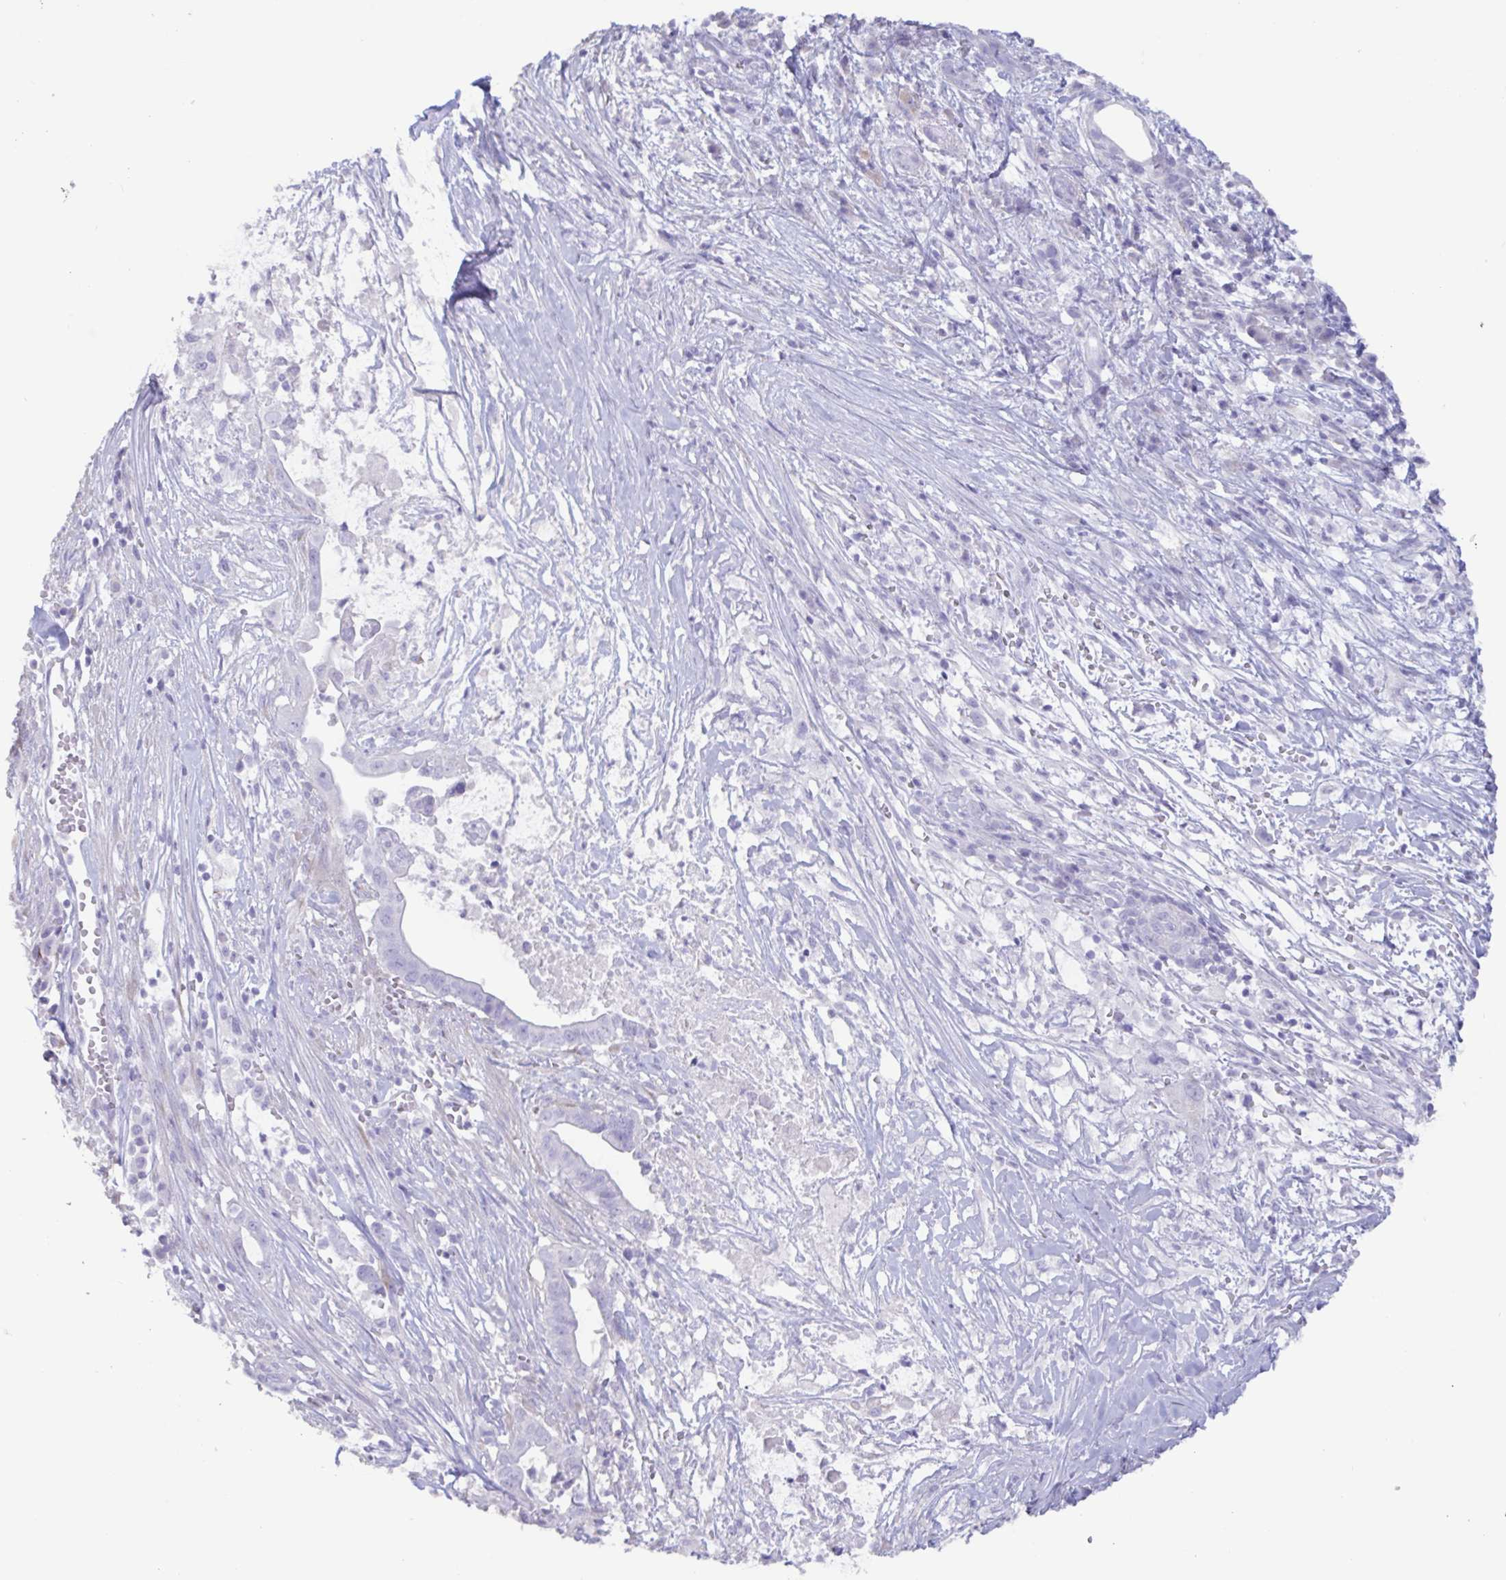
{"staining": {"intensity": "negative", "quantity": "none", "location": "none"}, "tissue": "pancreatic cancer", "cell_type": "Tumor cells", "image_type": "cancer", "snomed": [{"axis": "morphology", "description": "Adenocarcinoma, NOS"}, {"axis": "topography", "description": "Pancreas"}], "caption": "High magnification brightfield microscopy of pancreatic cancer stained with DAB (brown) and counterstained with hematoxylin (blue): tumor cells show no significant expression. The staining was performed using DAB (3,3'-diaminobenzidine) to visualize the protein expression in brown, while the nuclei were stained in blue with hematoxylin (Magnification: 20x).", "gene": "TNNC1", "patient": {"sex": "male", "age": 61}}